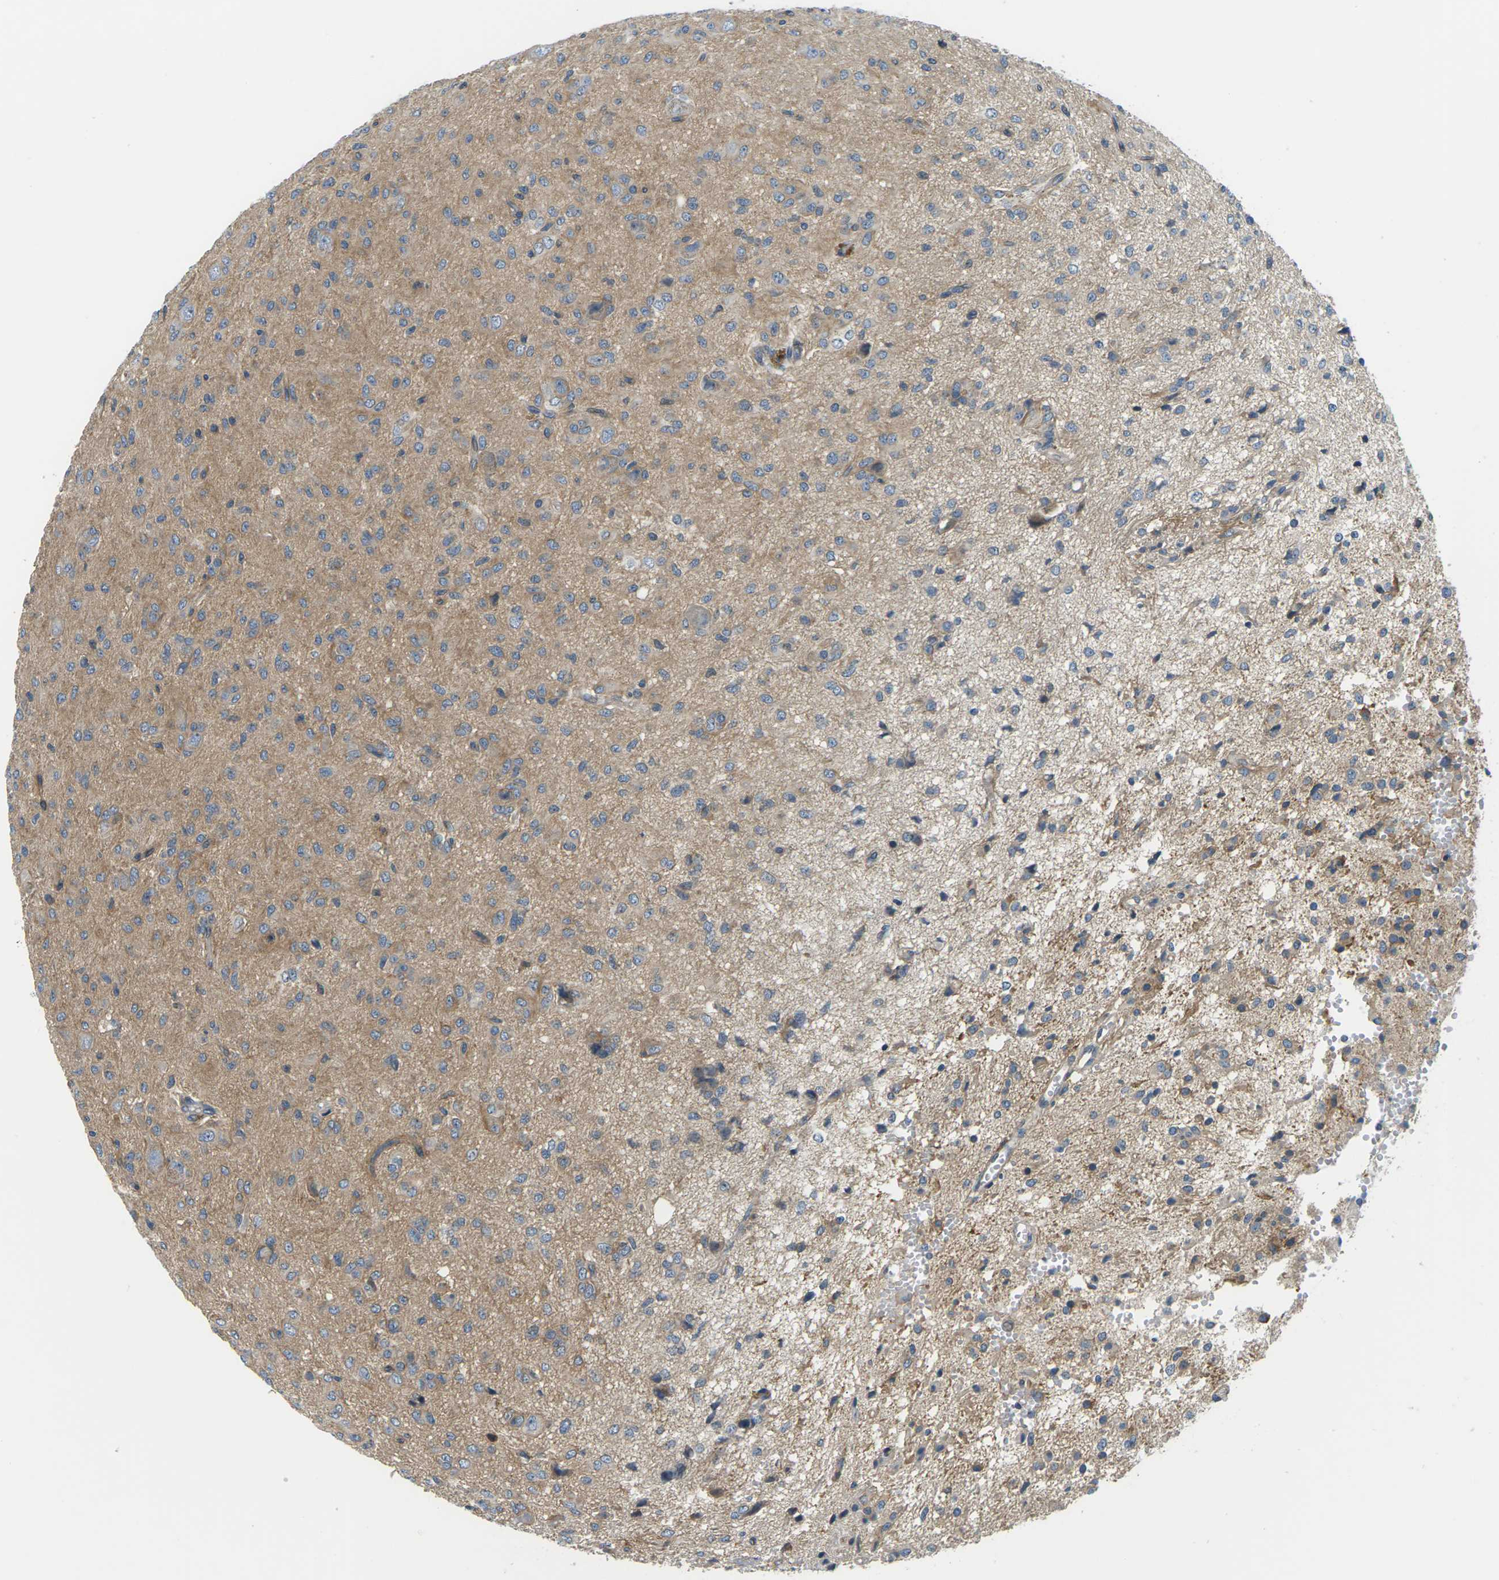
{"staining": {"intensity": "weak", "quantity": ">75%", "location": "cytoplasmic/membranous"}, "tissue": "glioma", "cell_type": "Tumor cells", "image_type": "cancer", "snomed": [{"axis": "morphology", "description": "Glioma, malignant, High grade"}, {"axis": "topography", "description": "Brain"}], "caption": "Brown immunohistochemical staining in human glioma exhibits weak cytoplasmic/membranous expression in about >75% of tumor cells. Ihc stains the protein of interest in brown and the nuclei are stained blue.", "gene": "SLC13A3", "patient": {"sex": "female", "age": 59}}